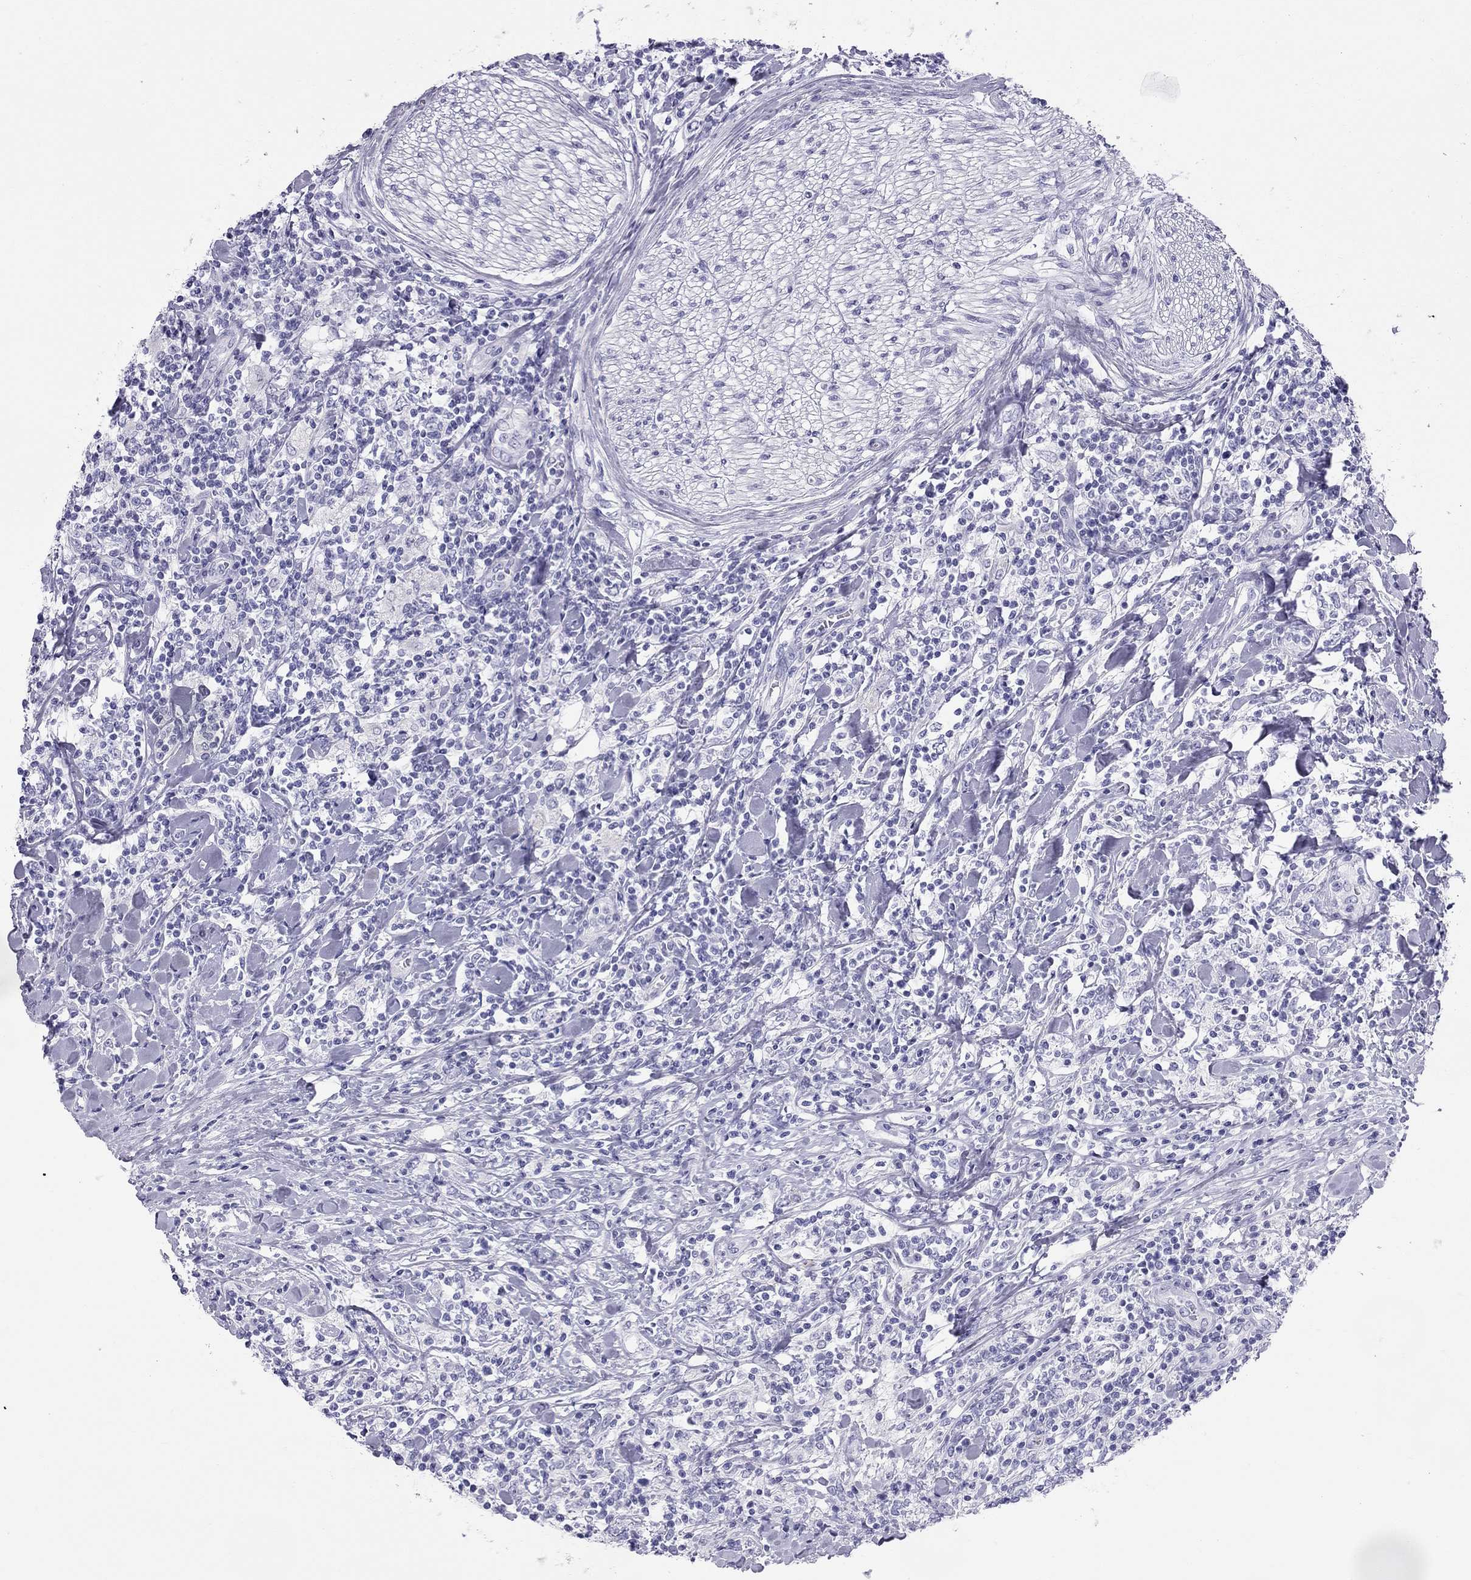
{"staining": {"intensity": "negative", "quantity": "none", "location": "none"}, "tissue": "lymphoma", "cell_type": "Tumor cells", "image_type": "cancer", "snomed": [{"axis": "morphology", "description": "Malignant lymphoma, non-Hodgkin's type, High grade"}, {"axis": "topography", "description": "Lymph node"}], "caption": "Lymphoma was stained to show a protein in brown. There is no significant expression in tumor cells. The staining is performed using DAB (3,3'-diaminobenzidine) brown chromogen with nuclei counter-stained in using hematoxylin.", "gene": "TRPM3", "patient": {"sex": "female", "age": 84}}